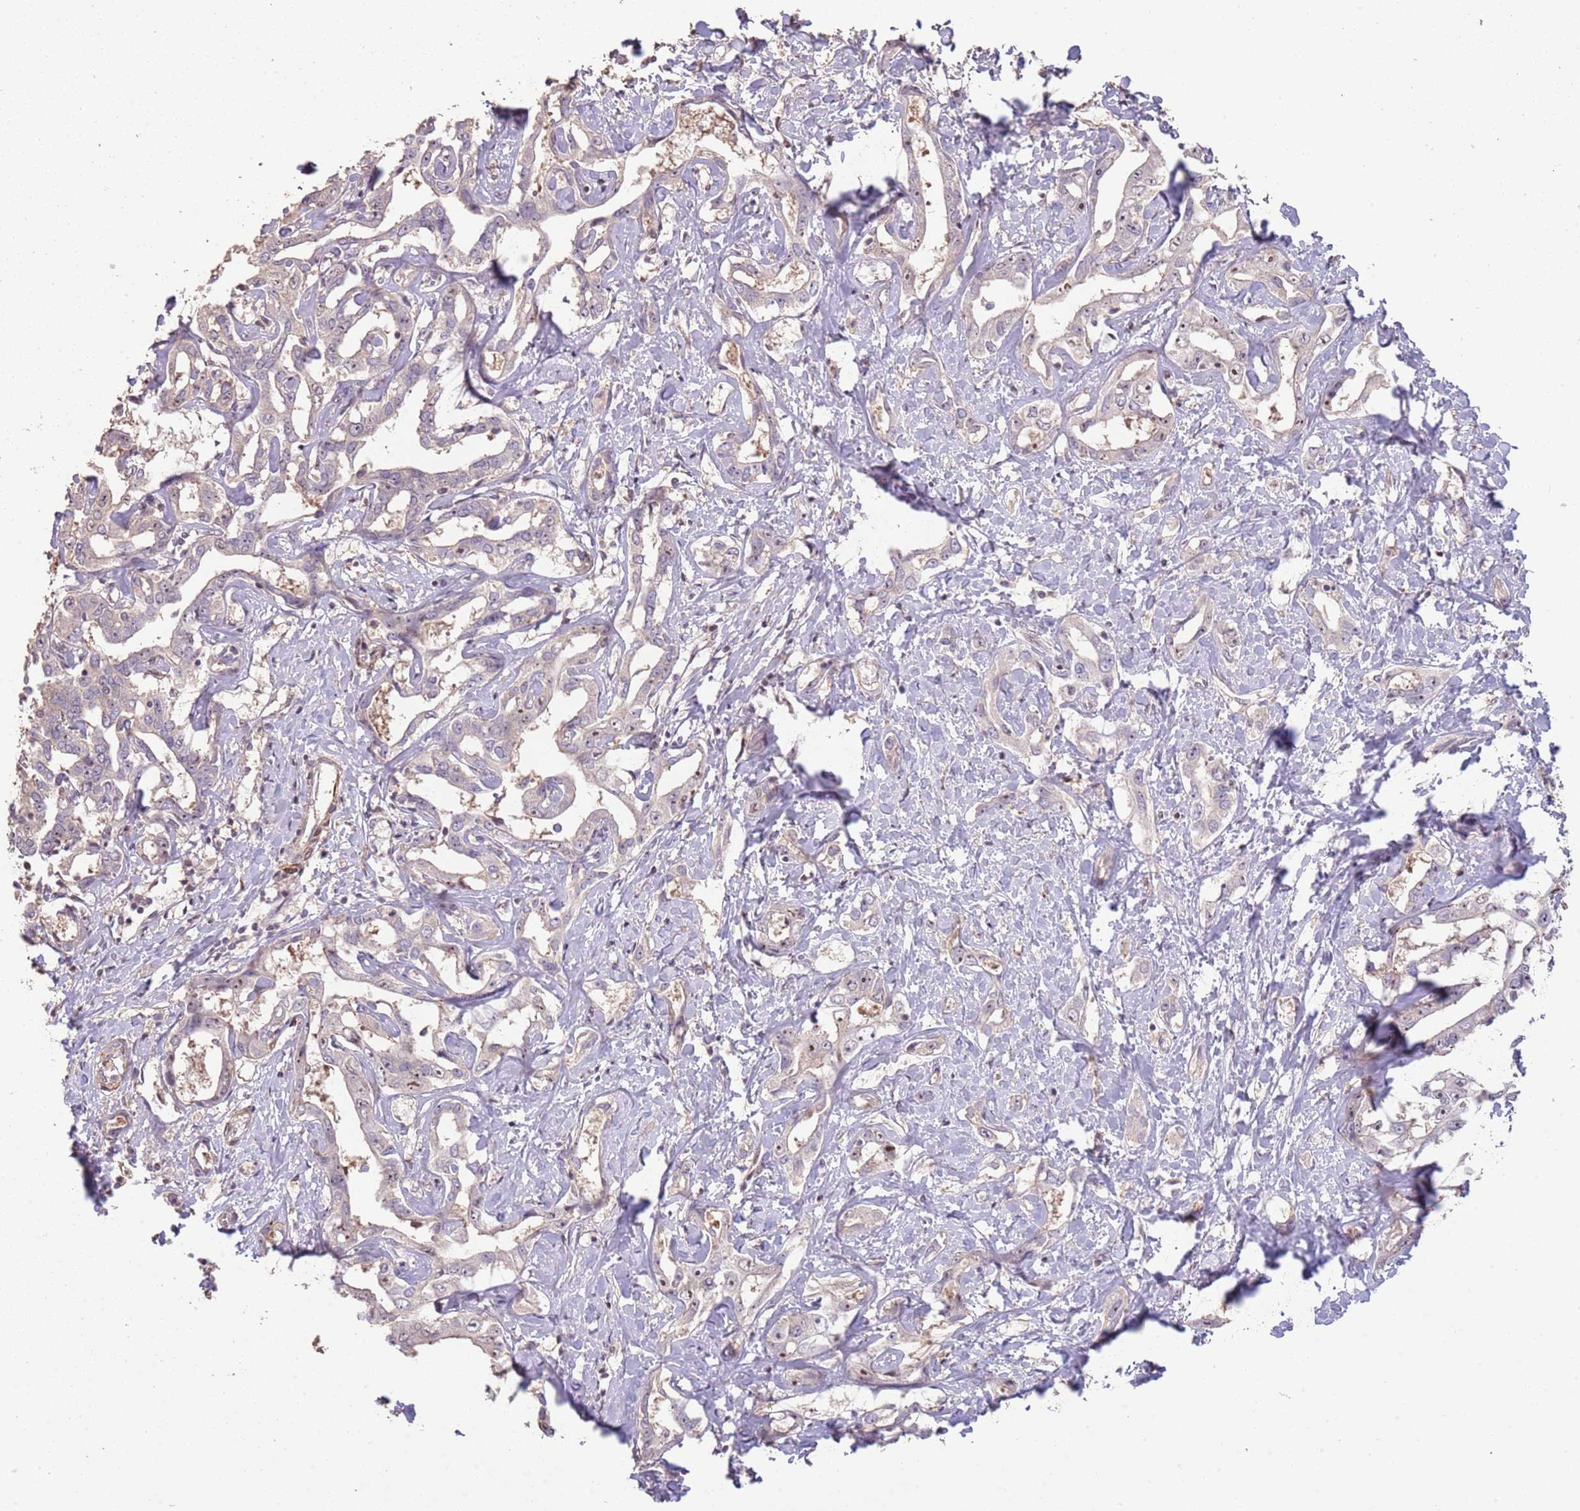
{"staining": {"intensity": "negative", "quantity": "none", "location": "none"}, "tissue": "liver cancer", "cell_type": "Tumor cells", "image_type": "cancer", "snomed": [{"axis": "morphology", "description": "Cholangiocarcinoma"}, {"axis": "topography", "description": "Liver"}], "caption": "Tumor cells show no significant protein staining in liver cholangiocarcinoma.", "gene": "ADTRP", "patient": {"sex": "male", "age": 59}}